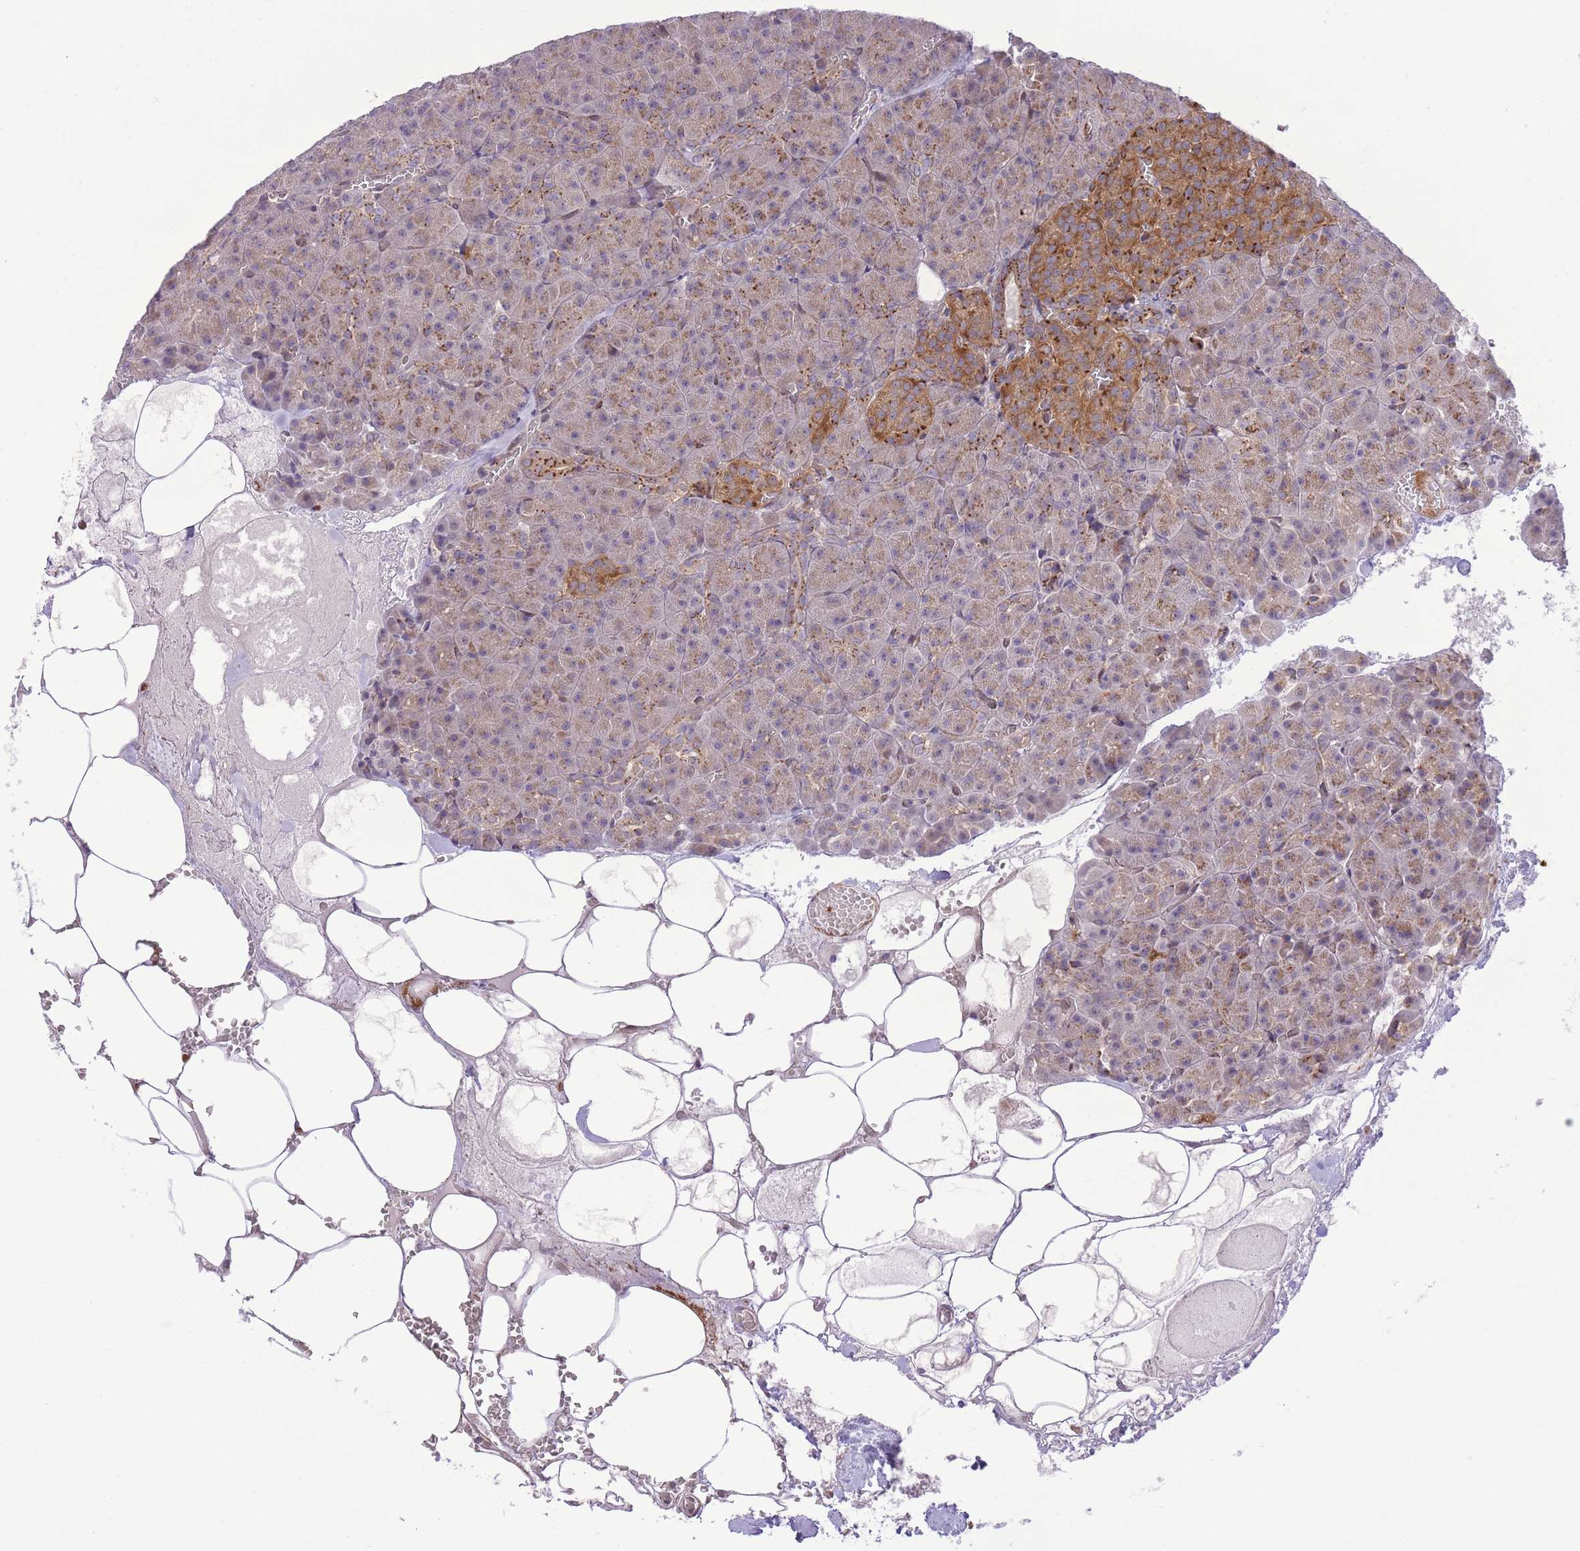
{"staining": {"intensity": "moderate", "quantity": "25%-75%", "location": "cytoplasmic/membranous"}, "tissue": "pancreas", "cell_type": "Exocrine glandular cells", "image_type": "normal", "snomed": [{"axis": "morphology", "description": "Normal tissue, NOS"}, {"axis": "topography", "description": "Pancreas"}], "caption": "A histopathology image showing moderate cytoplasmic/membranous expression in about 25%-75% of exocrine glandular cells in benign pancreas, as visualized by brown immunohistochemical staining.", "gene": "ZBED5", "patient": {"sex": "female", "age": 74}}